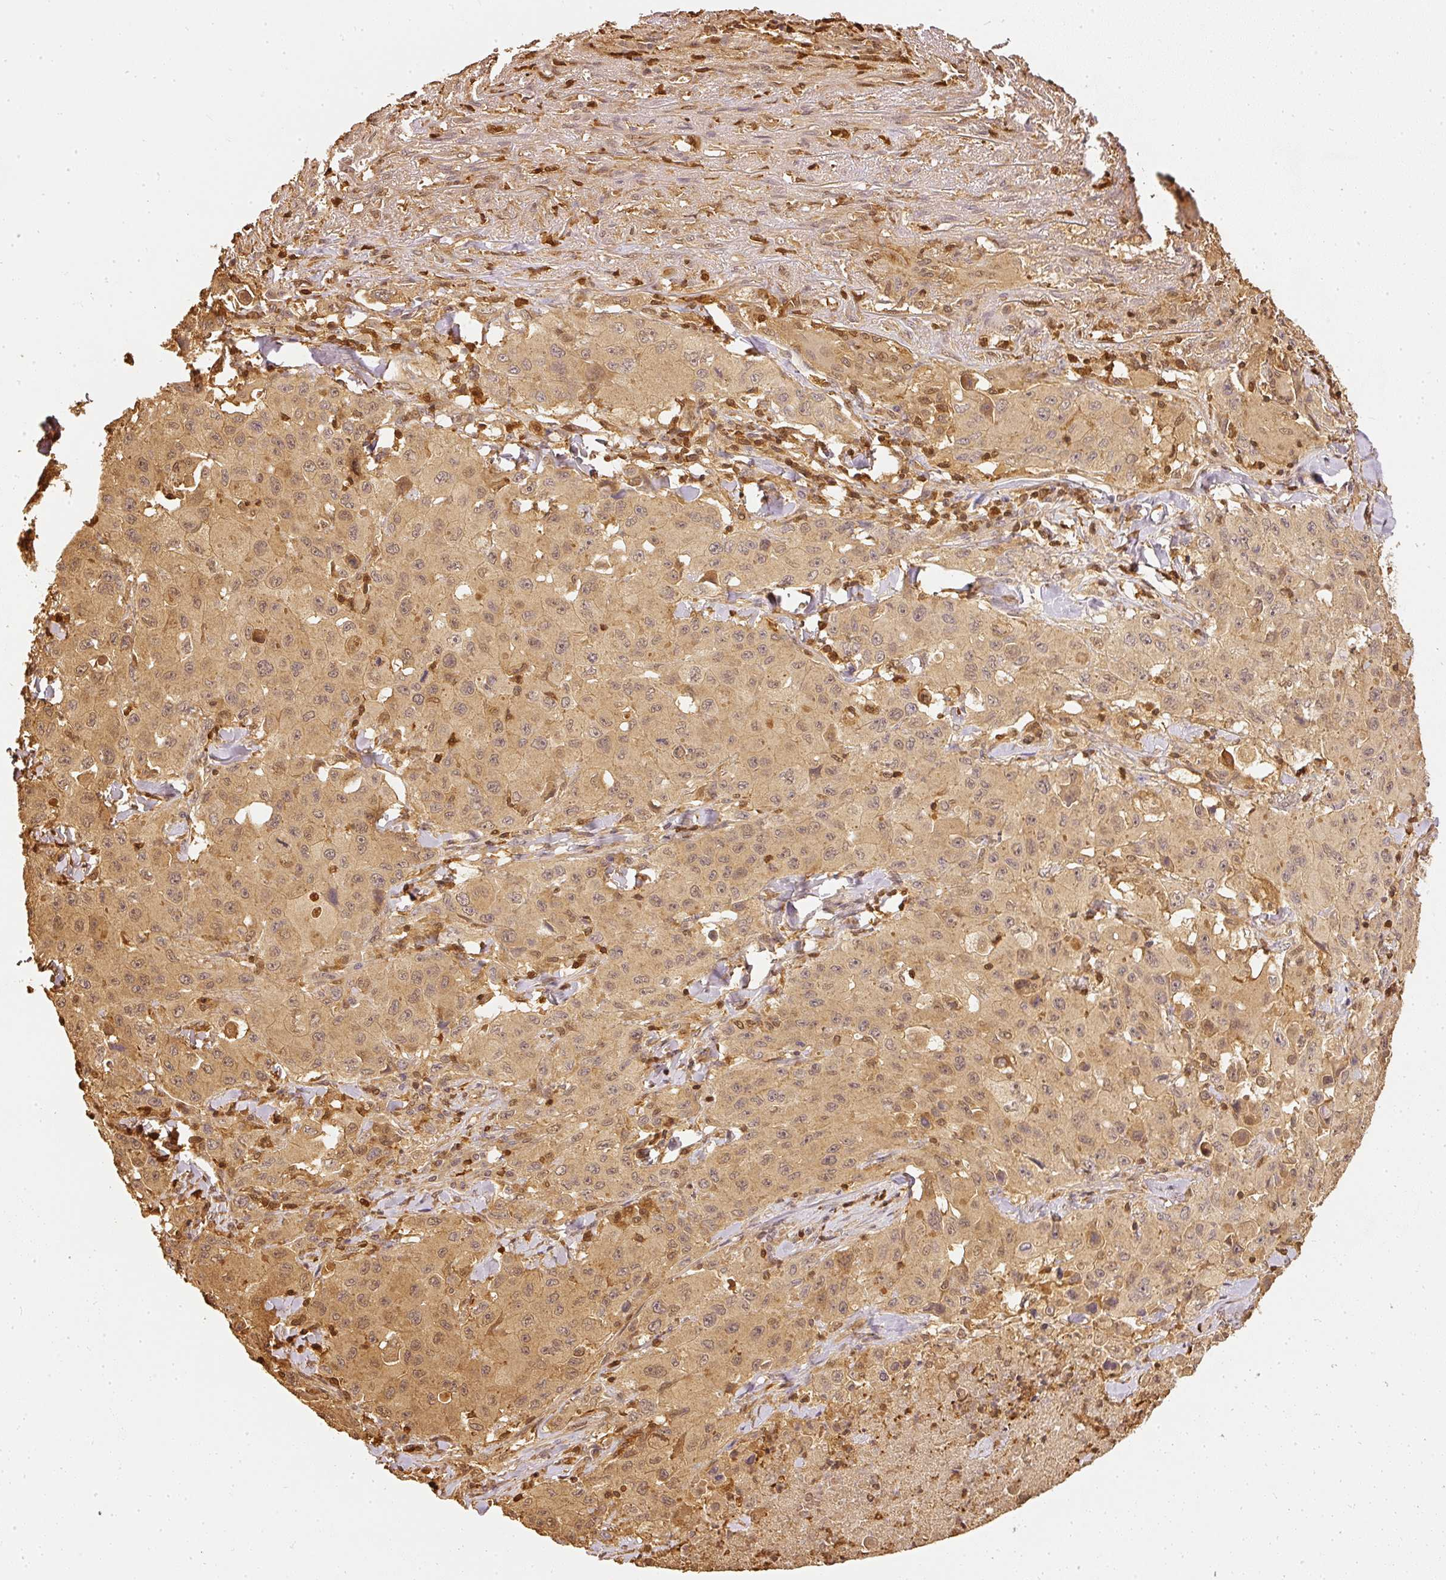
{"staining": {"intensity": "weak", "quantity": ">75%", "location": "cytoplasmic/membranous"}, "tissue": "lung cancer", "cell_type": "Tumor cells", "image_type": "cancer", "snomed": [{"axis": "morphology", "description": "Squamous cell carcinoma, NOS"}, {"axis": "topography", "description": "Lung"}], "caption": "Immunohistochemical staining of human squamous cell carcinoma (lung) shows low levels of weak cytoplasmic/membranous positivity in about >75% of tumor cells. (Brightfield microscopy of DAB IHC at high magnification).", "gene": "PFN1", "patient": {"sex": "male", "age": 63}}